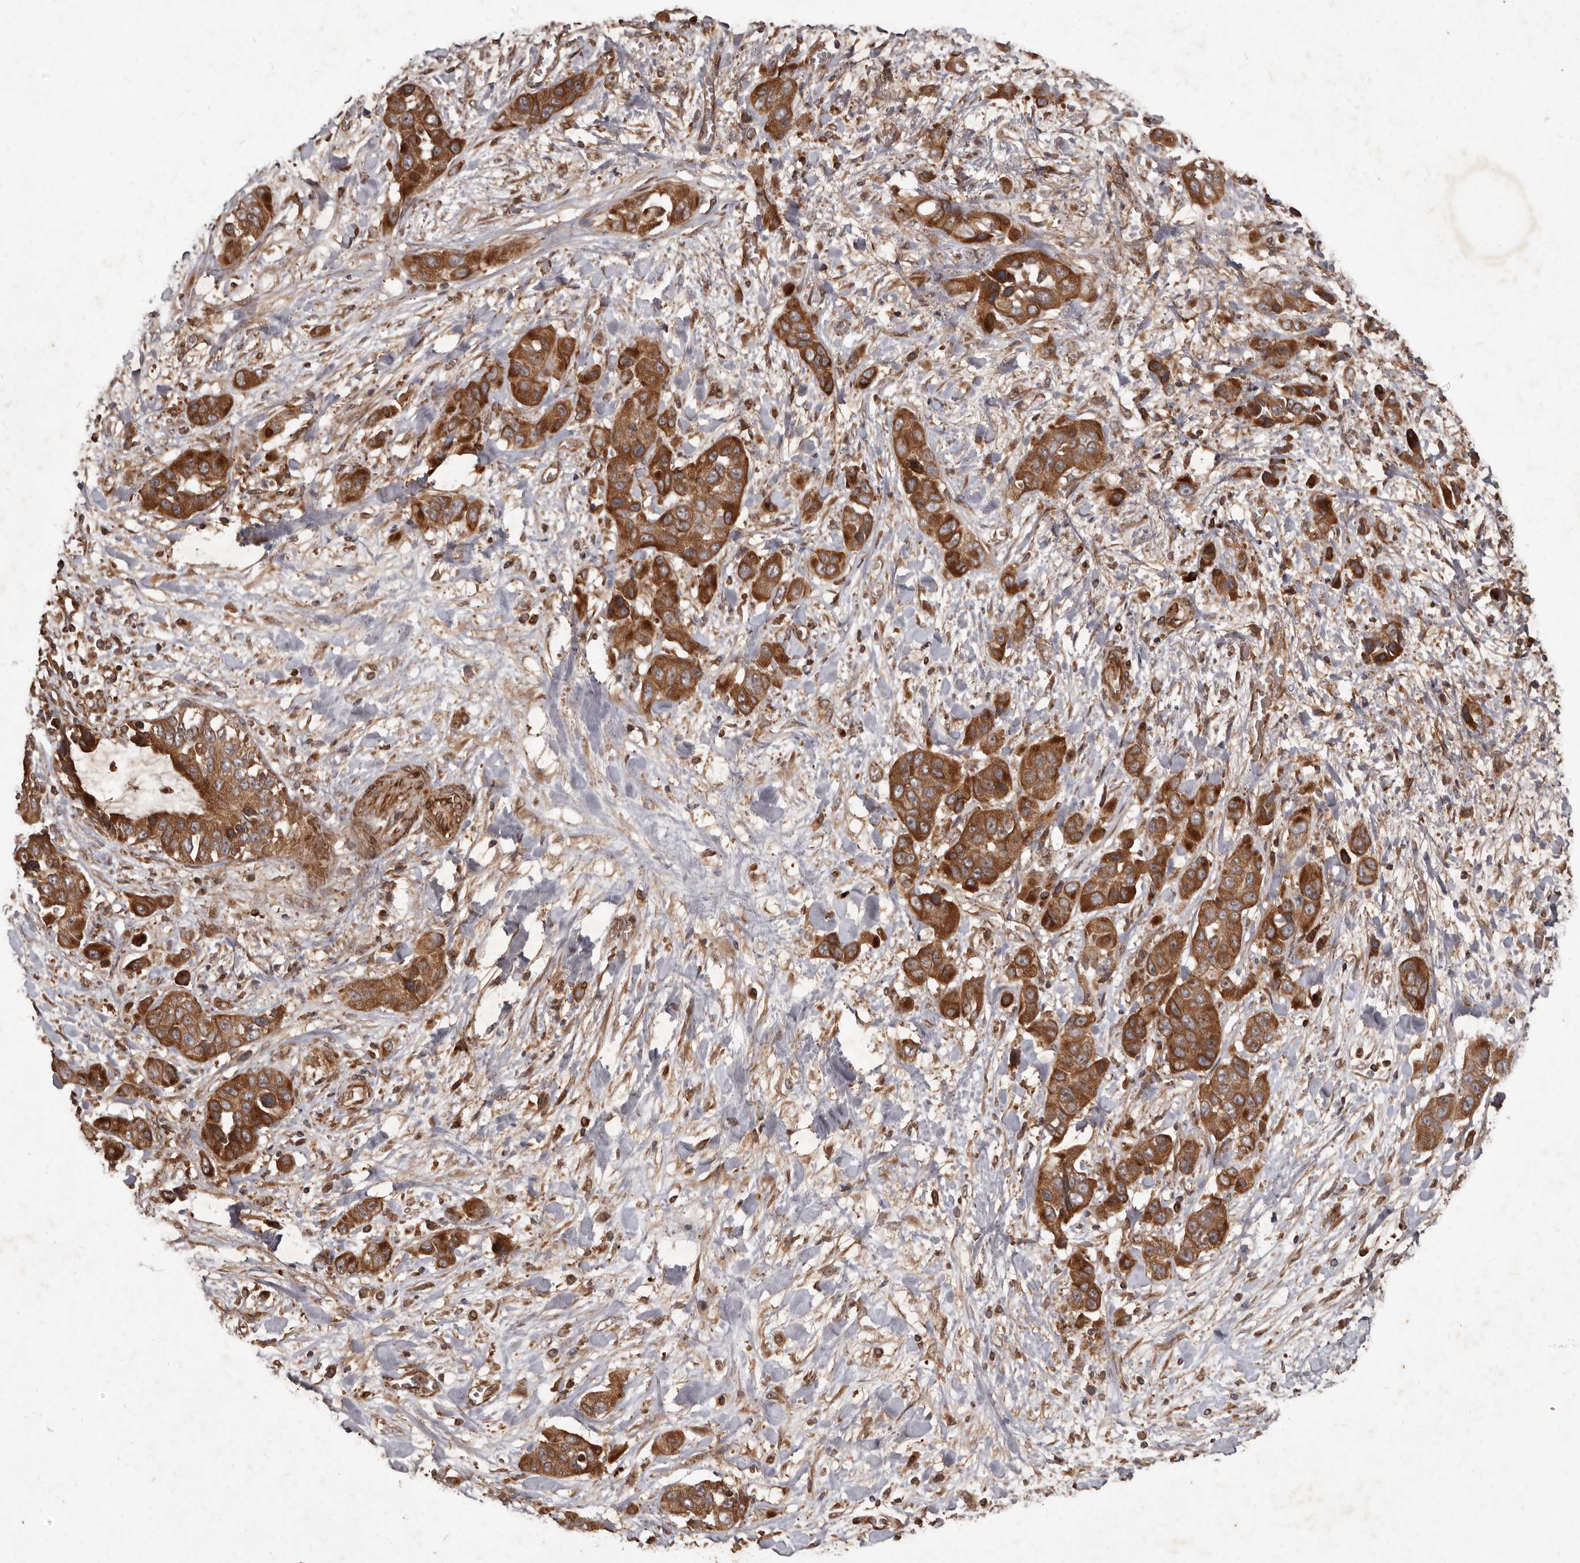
{"staining": {"intensity": "moderate", "quantity": ">75%", "location": "cytoplasmic/membranous"}, "tissue": "liver cancer", "cell_type": "Tumor cells", "image_type": "cancer", "snomed": [{"axis": "morphology", "description": "Cholangiocarcinoma"}, {"axis": "topography", "description": "Liver"}], "caption": "This image exhibits immunohistochemistry staining of liver cholangiocarcinoma, with medium moderate cytoplasmic/membranous staining in about >75% of tumor cells.", "gene": "STK36", "patient": {"sex": "female", "age": 52}}